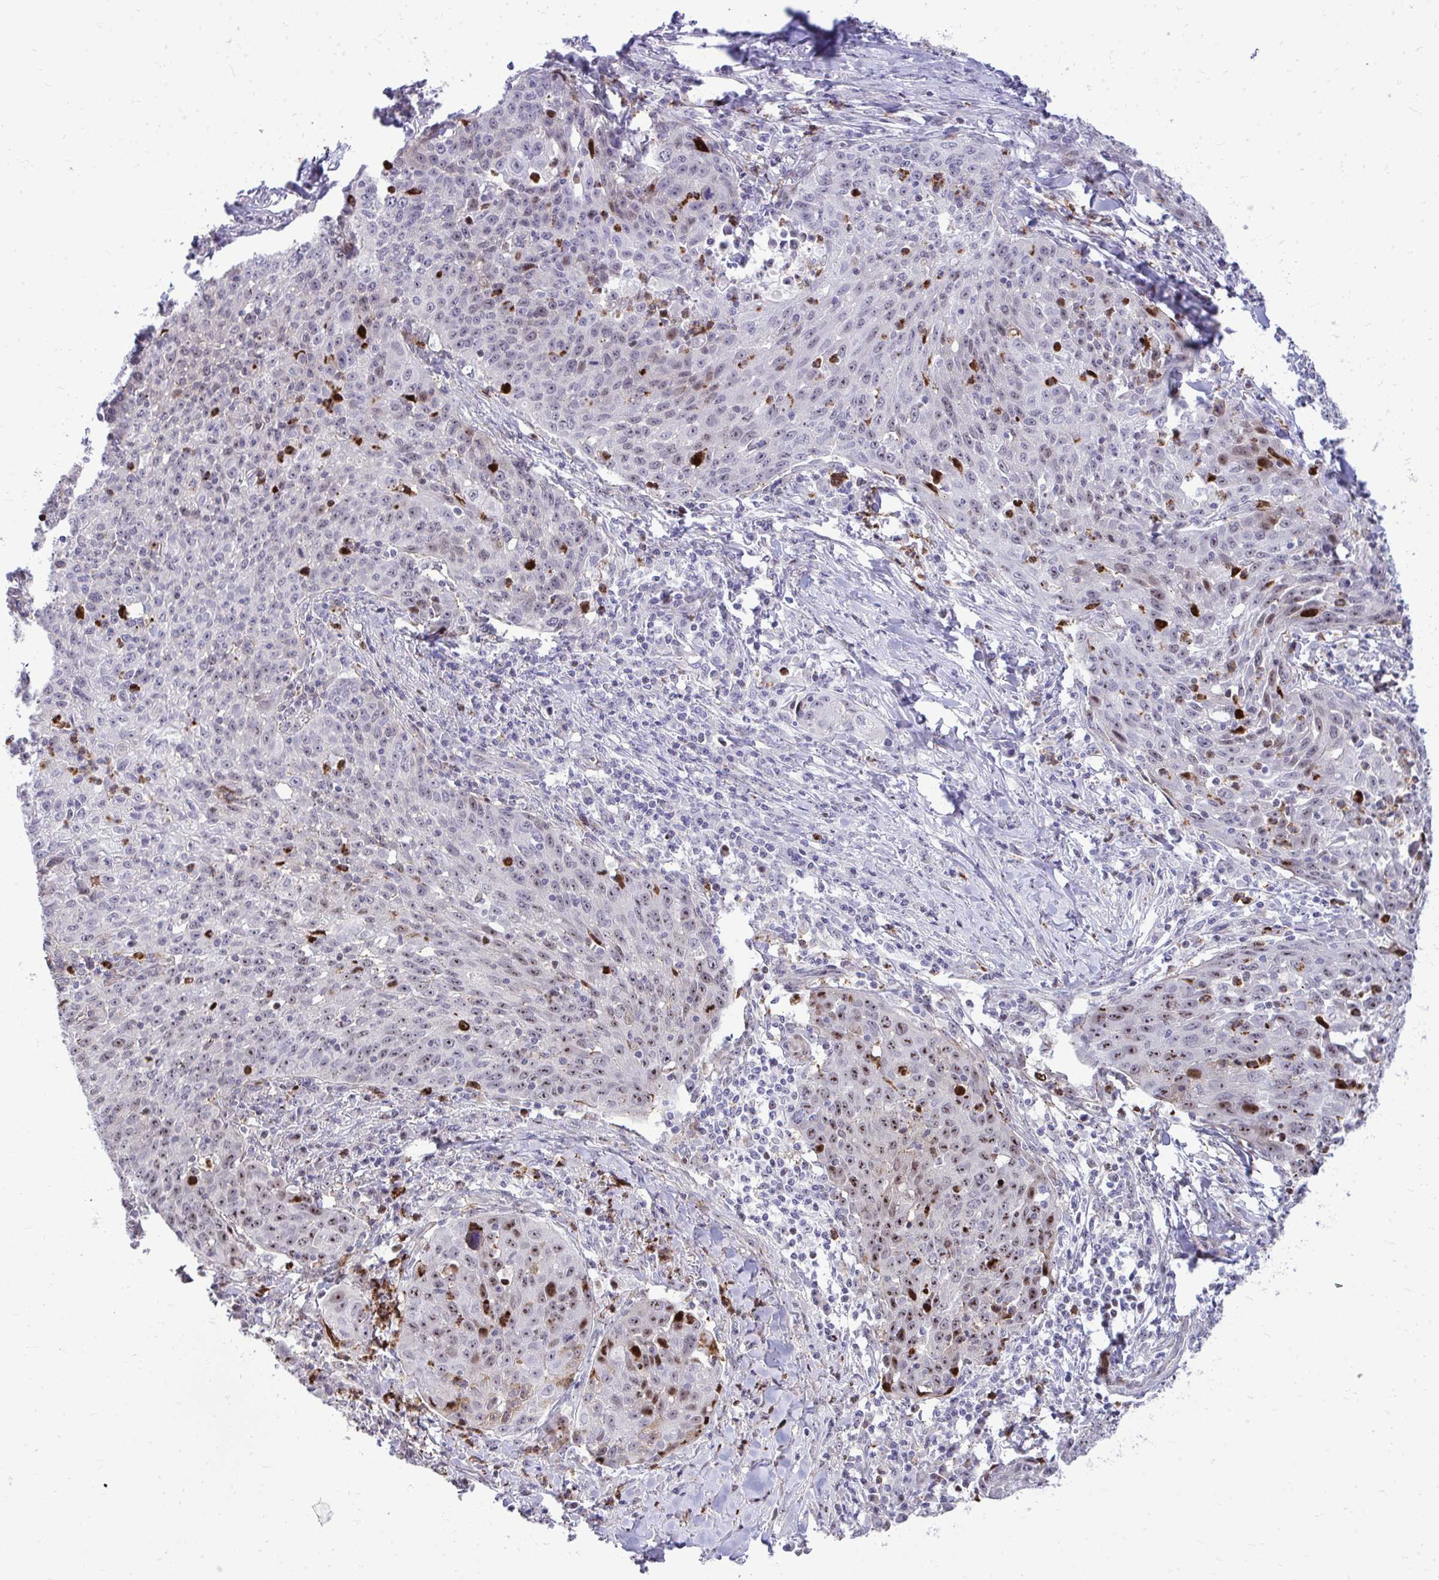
{"staining": {"intensity": "strong", "quantity": "<25%", "location": "cytoplasmic/membranous,nuclear"}, "tissue": "lung cancer", "cell_type": "Tumor cells", "image_type": "cancer", "snomed": [{"axis": "morphology", "description": "Squamous cell carcinoma, NOS"}, {"axis": "morphology", "description": "Squamous cell carcinoma, metastatic, NOS"}, {"axis": "topography", "description": "Bronchus"}, {"axis": "topography", "description": "Lung"}], "caption": "Lung squamous cell carcinoma stained with DAB IHC exhibits medium levels of strong cytoplasmic/membranous and nuclear staining in about <25% of tumor cells.", "gene": "DLX4", "patient": {"sex": "male", "age": 62}}